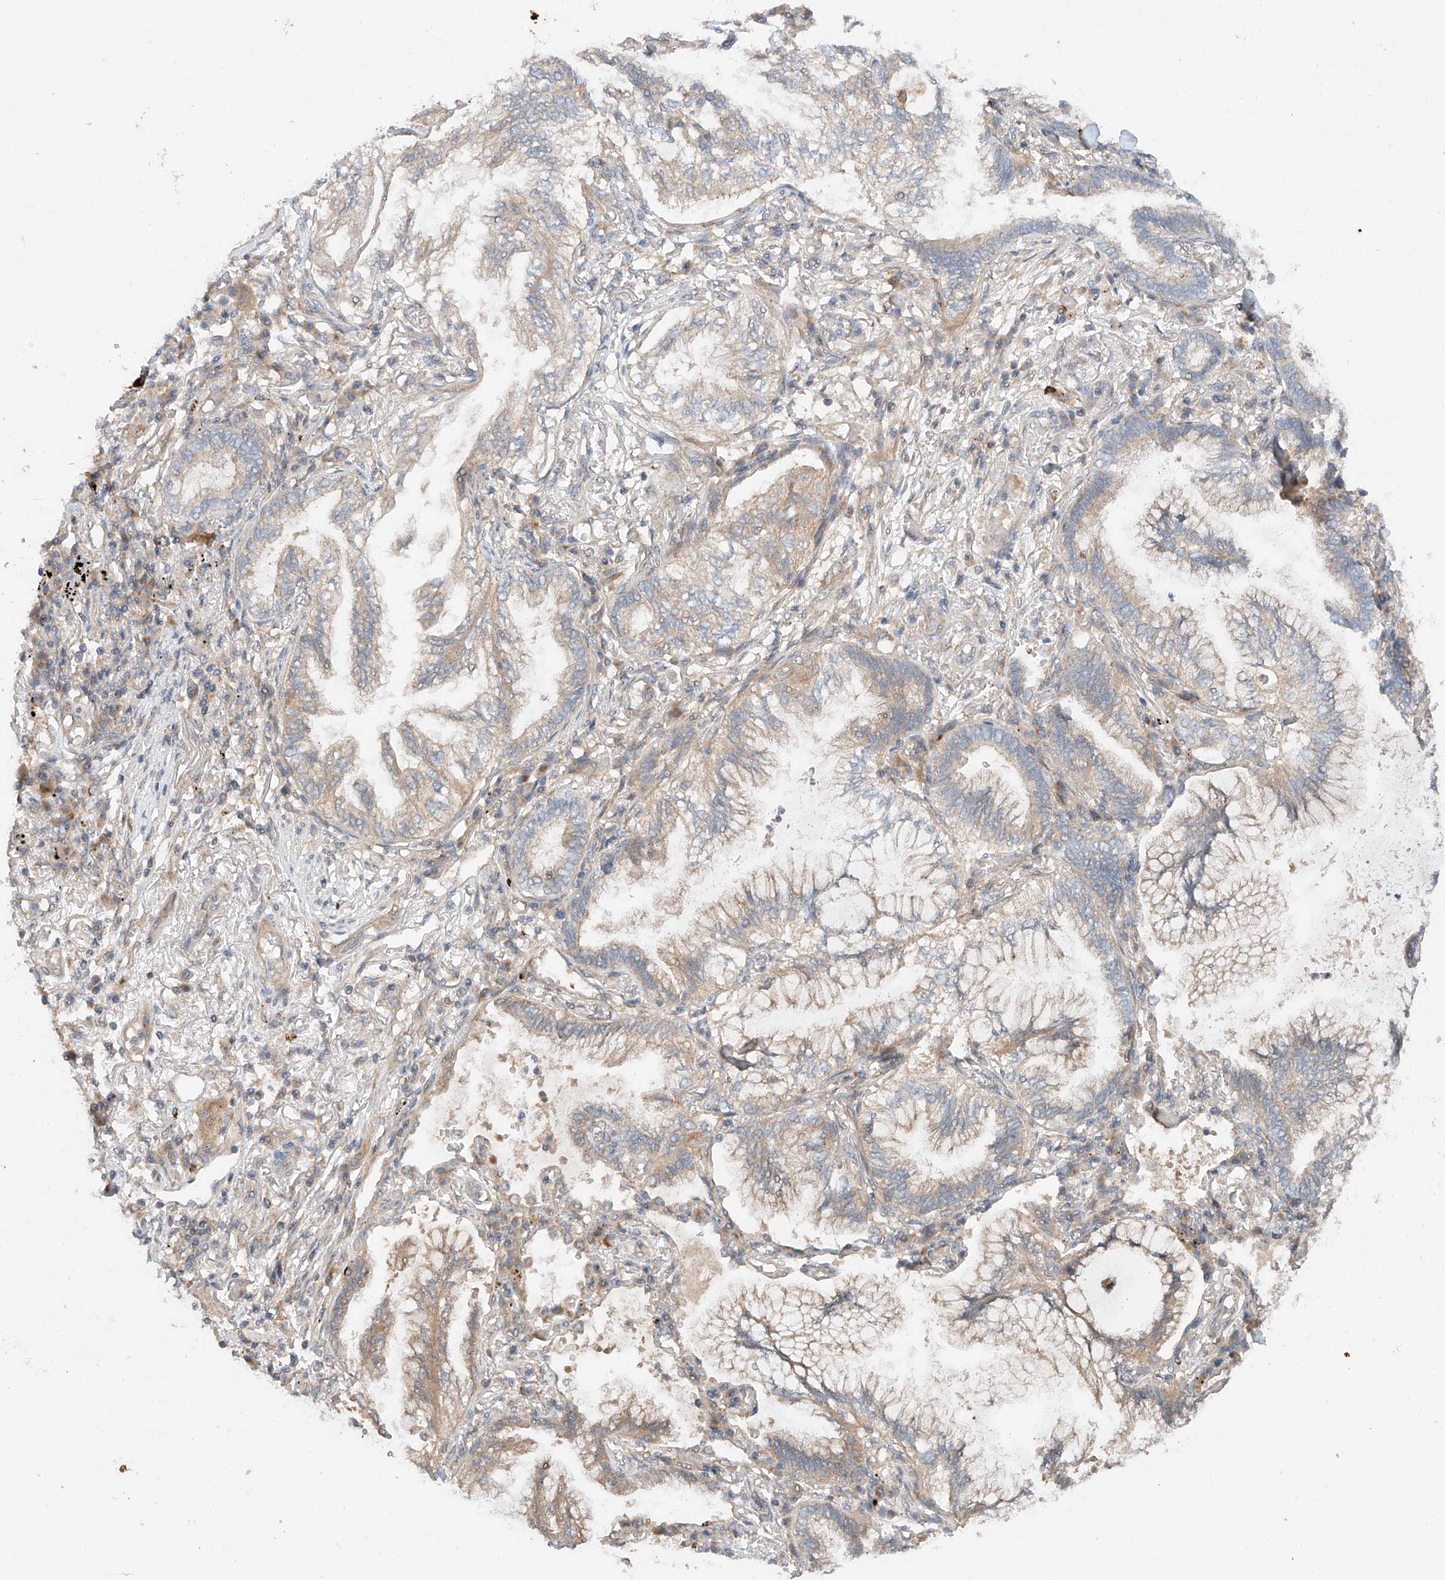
{"staining": {"intensity": "weak", "quantity": "25%-75%", "location": "cytoplasmic/membranous"}, "tissue": "lung cancer", "cell_type": "Tumor cells", "image_type": "cancer", "snomed": [{"axis": "morphology", "description": "Adenocarcinoma, NOS"}, {"axis": "topography", "description": "Lung"}], "caption": "Tumor cells display low levels of weak cytoplasmic/membranous positivity in about 25%-75% of cells in lung cancer. (DAB IHC with brightfield microscopy, high magnification).", "gene": "XPNPEP1", "patient": {"sex": "female", "age": 70}}